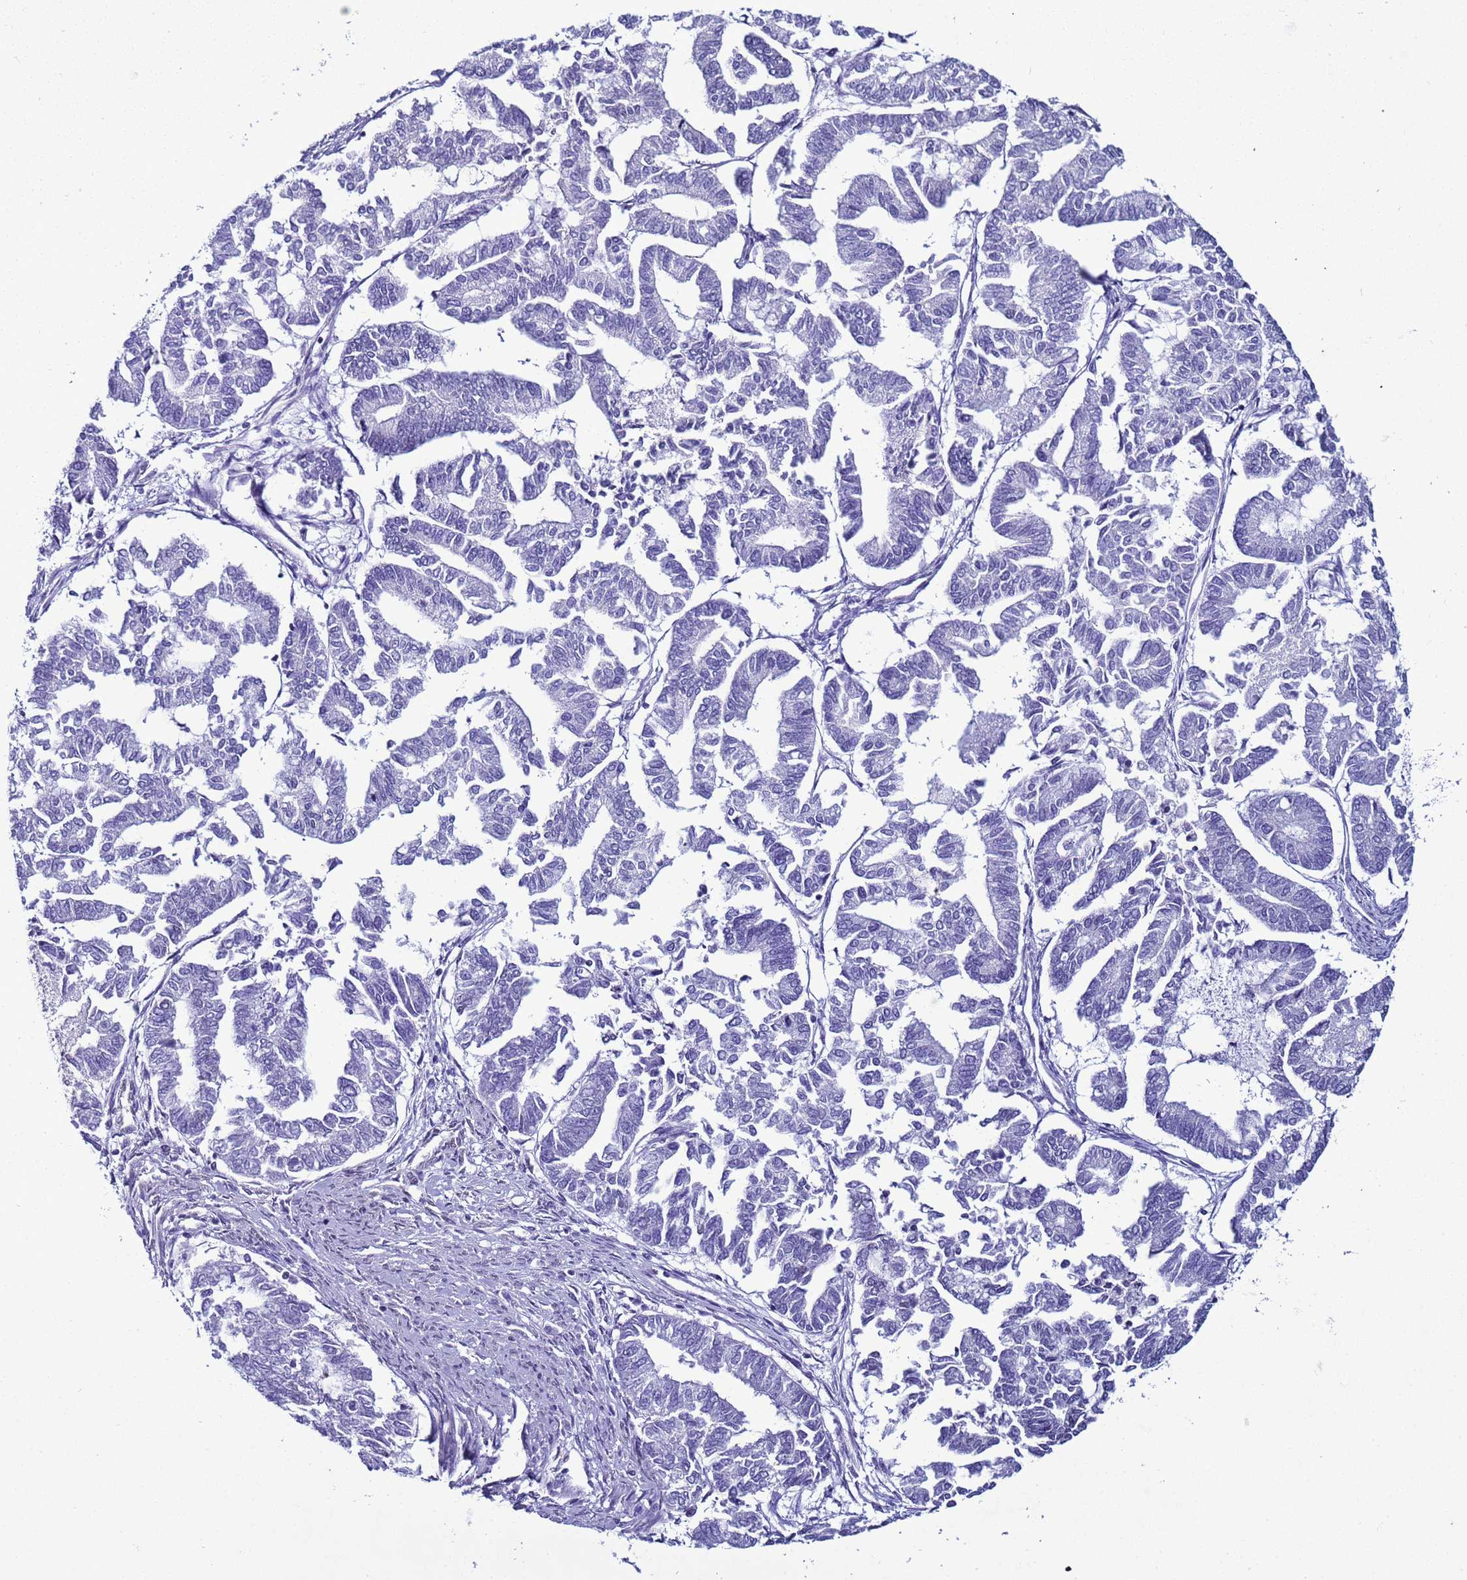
{"staining": {"intensity": "negative", "quantity": "none", "location": "none"}, "tissue": "endometrial cancer", "cell_type": "Tumor cells", "image_type": "cancer", "snomed": [{"axis": "morphology", "description": "Adenocarcinoma, NOS"}, {"axis": "topography", "description": "Endometrium"}], "caption": "DAB (3,3'-diaminobenzidine) immunohistochemical staining of endometrial adenocarcinoma exhibits no significant staining in tumor cells. (Immunohistochemistry (ihc), brightfield microscopy, high magnification).", "gene": "LRRC10B", "patient": {"sex": "female", "age": 79}}